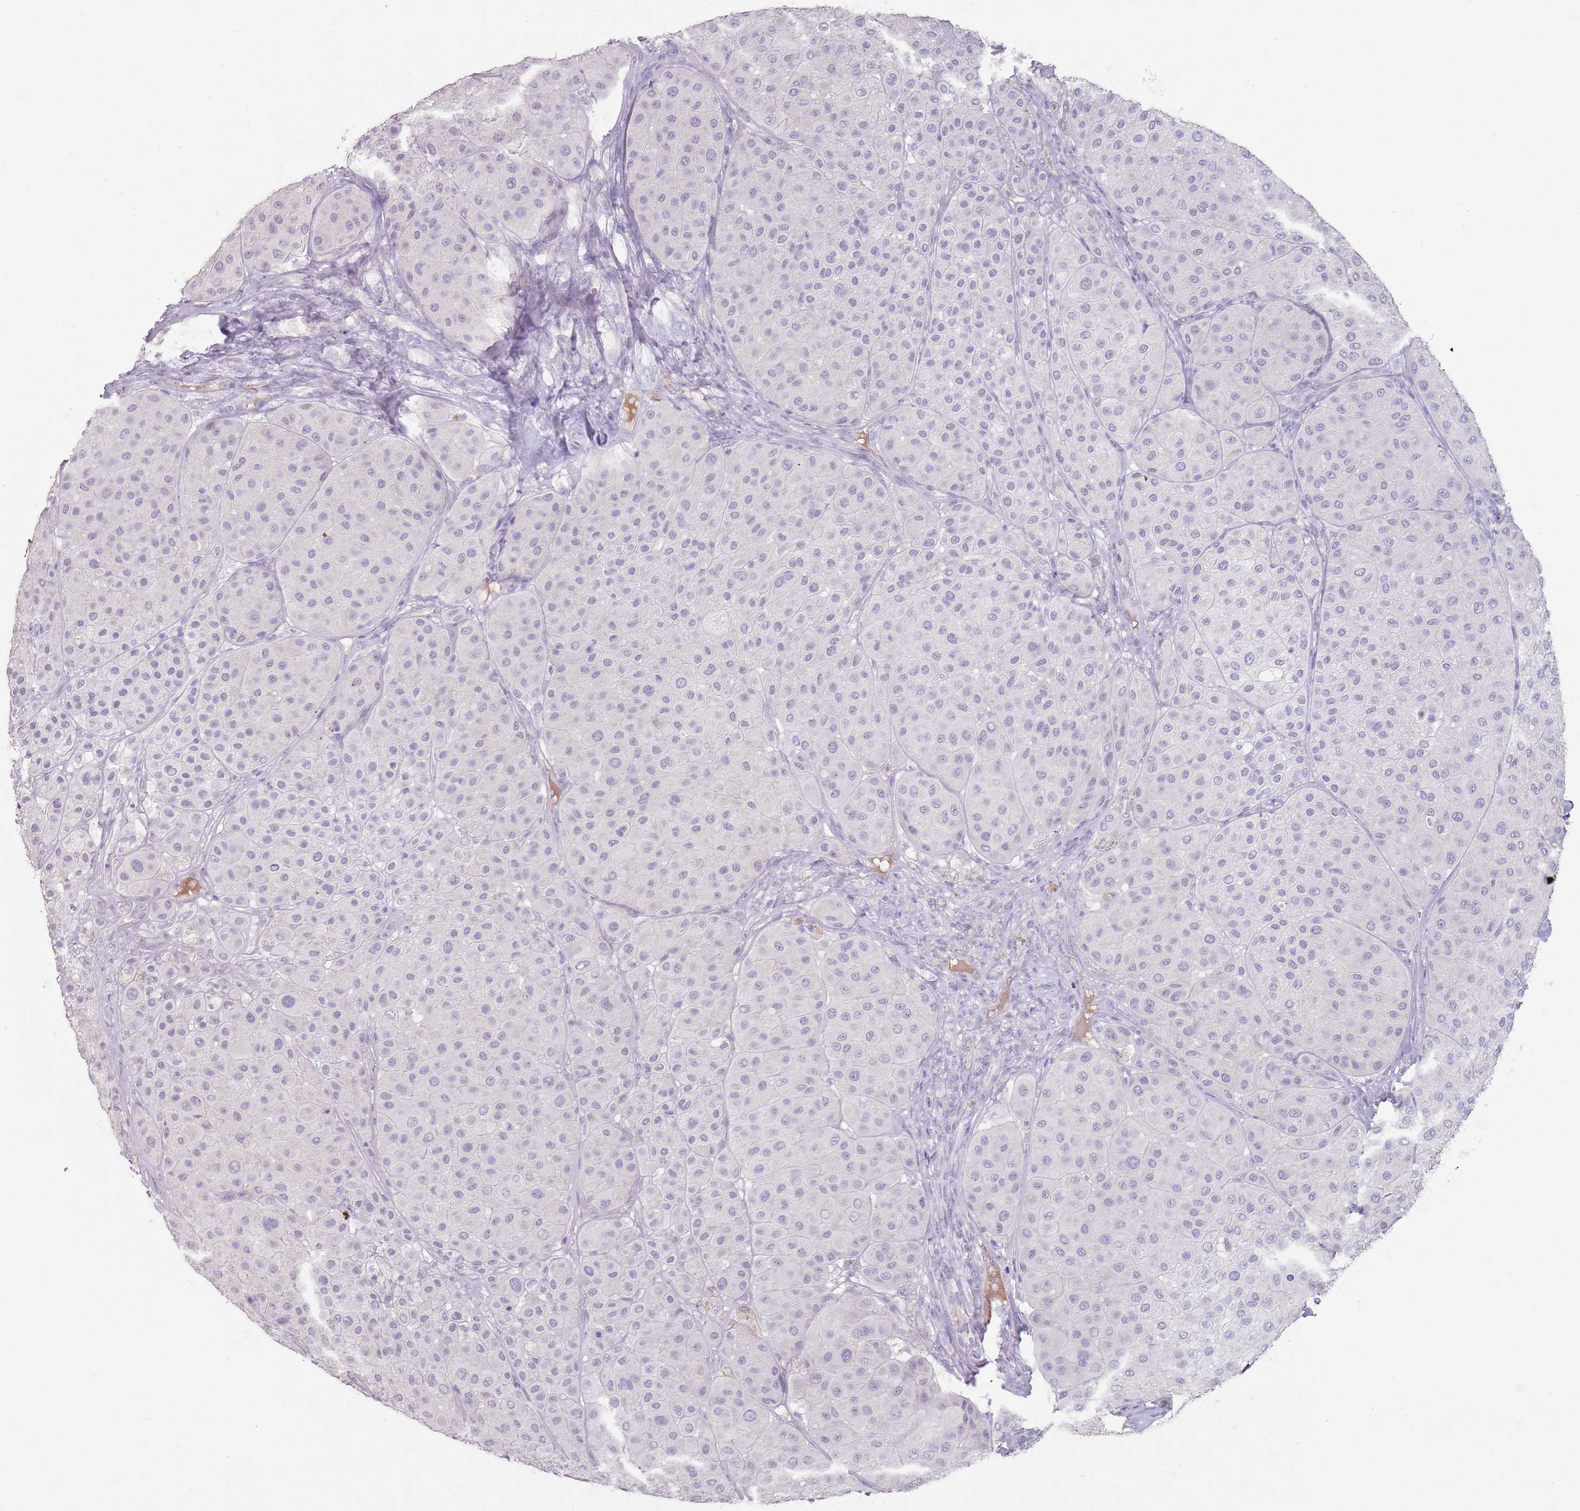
{"staining": {"intensity": "negative", "quantity": "none", "location": "none"}, "tissue": "melanoma", "cell_type": "Tumor cells", "image_type": "cancer", "snomed": [{"axis": "morphology", "description": "Malignant melanoma, Metastatic site"}, {"axis": "topography", "description": "Smooth muscle"}], "caption": "Human malignant melanoma (metastatic site) stained for a protein using immunohistochemistry (IHC) displays no positivity in tumor cells.", "gene": "STYK1", "patient": {"sex": "male", "age": 41}}